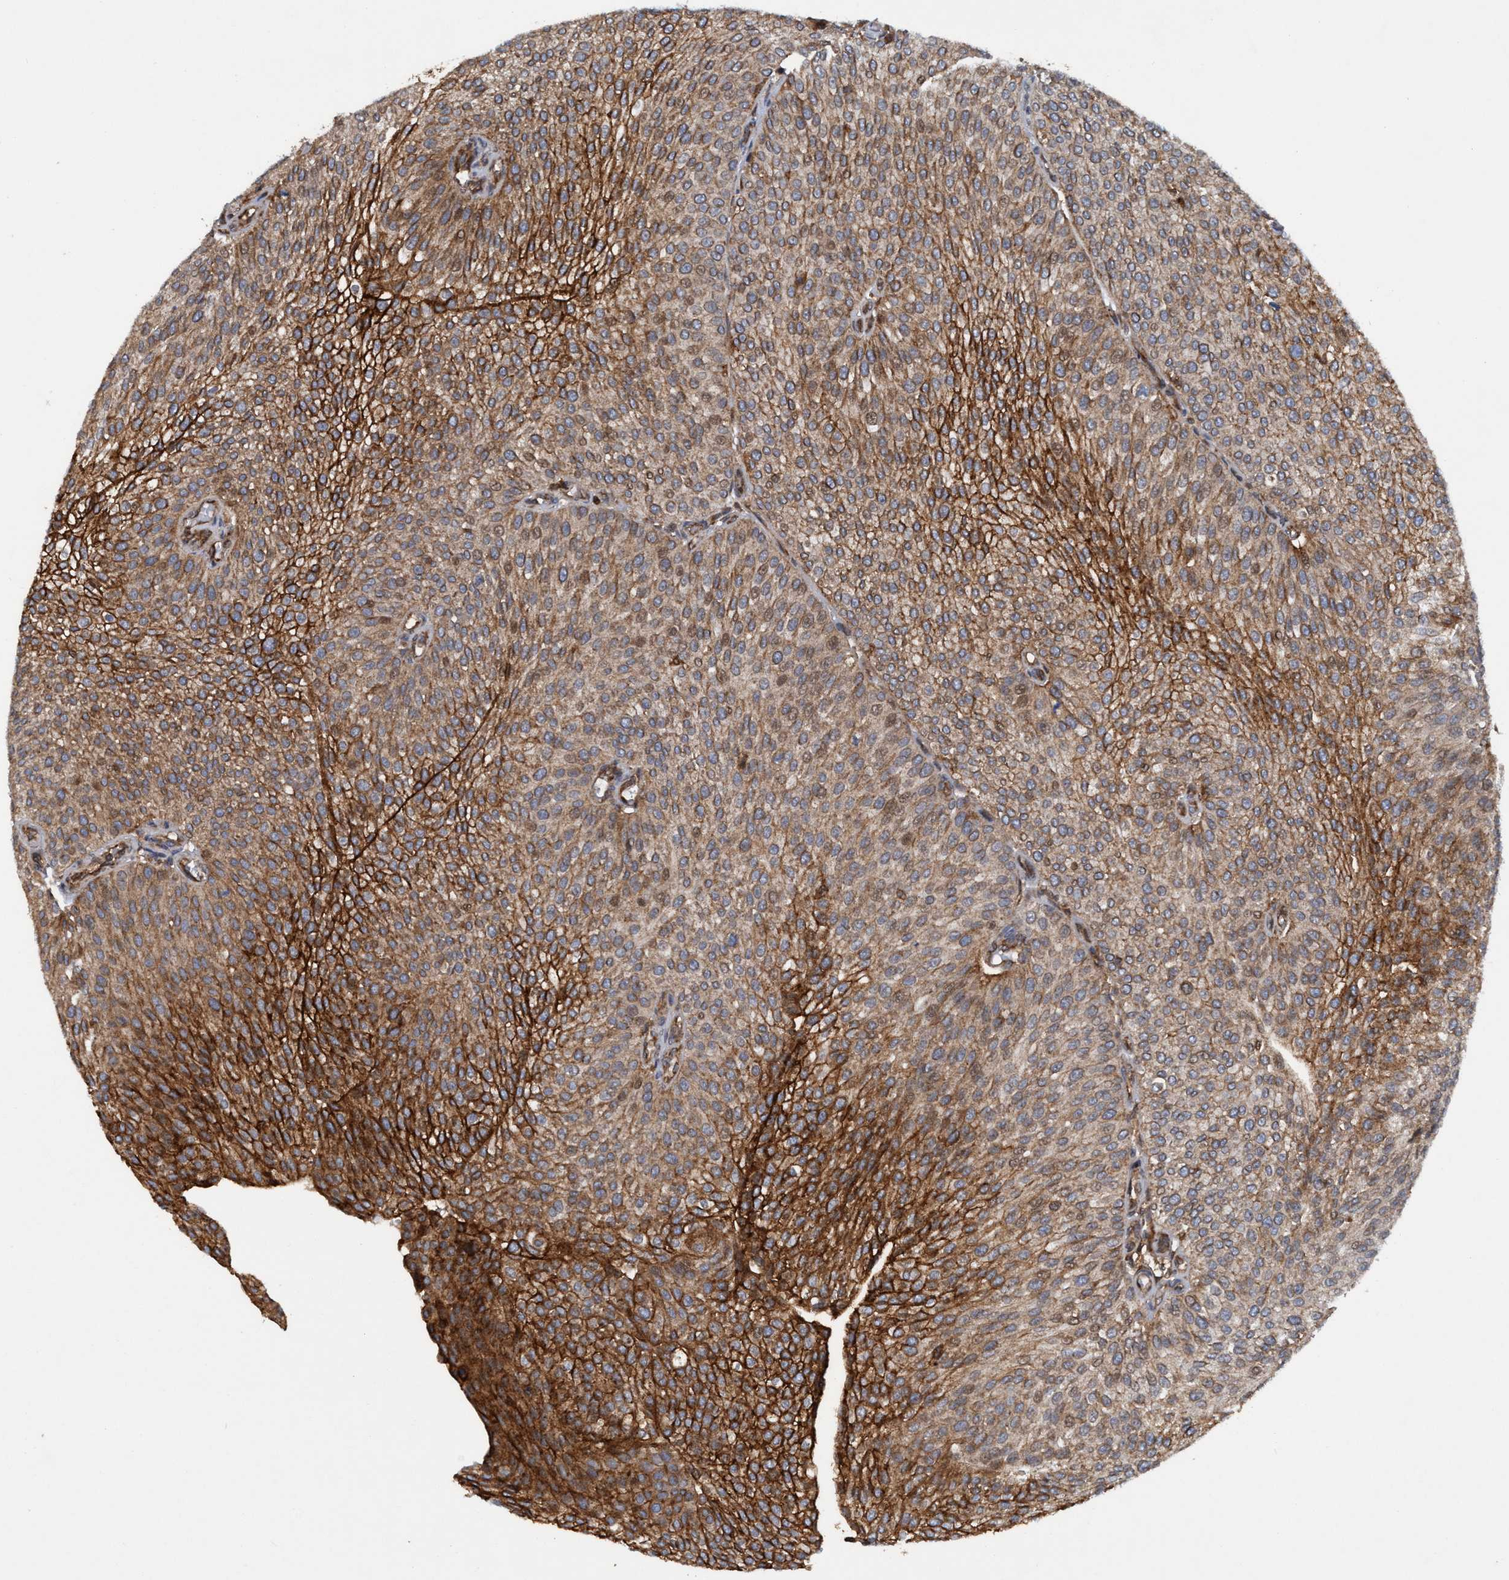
{"staining": {"intensity": "moderate", "quantity": ">75%", "location": "cytoplasmic/membranous"}, "tissue": "urothelial cancer", "cell_type": "Tumor cells", "image_type": "cancer", "snomed": [{"axis": "morphology", "description": "Urothelial carcinoma, Low grade"}, {"axis": "topography", "description": "Smooth muscle"}, {"axis": "topography", "description": "Urinary bladder"}], "caption": "The micrograph shows a brown stain indicating the presence of a protein in the cytoplasmic/membranous of tumor cells in low-grade urothelial carcinoma. Immunohistochemistry (ihc) stains the protein of interest in brown and the nuclei are stained blue.", "gene": "SLC16A3", "patient": {"sex": "male", "age": 60}}